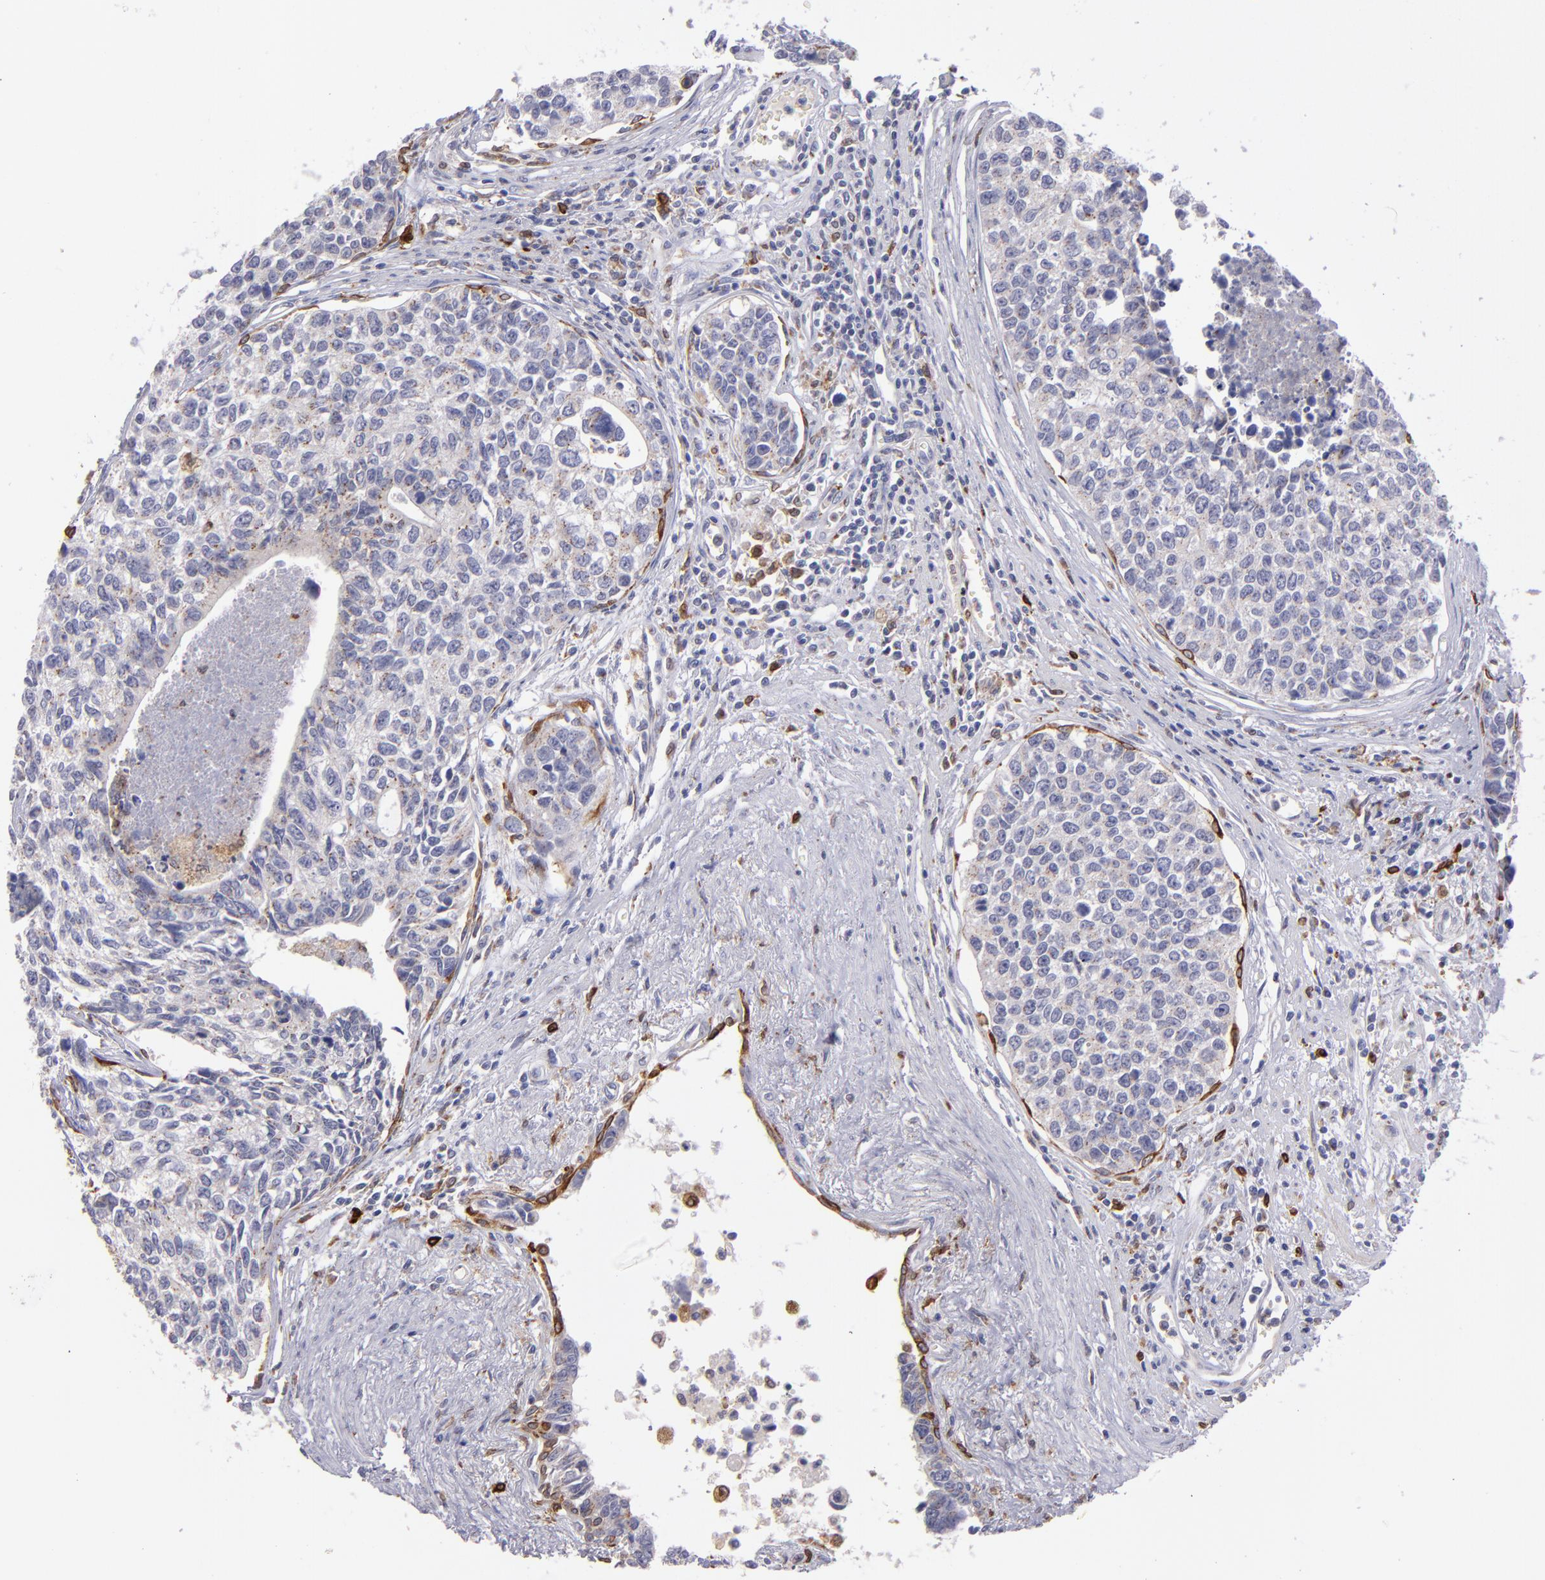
{"staining": {"intensity": "weak", "quantity": ">75%", "location": "cytoplasmic/membranous"}, "tissue": "urothelial cancer", "cell_type": "Tumor cells", "image_type": "cancer", "snomed": [{"axis": "morphology", "description": "Urothelial carcinoma, High grade"}, {"axis": "topography", "description": "Urinary bladder"}], "caption": "Protein staining of urothelial carcinoma (high-grade) tissue exhibits weak cytoplasmic/membranous expression in about >75% of tumor cells. The protein of interest is shown in brown color, while the nuclei are stained blue.", "gene": "PTGS1", "patient": {"sex": "male", "age": 81}}